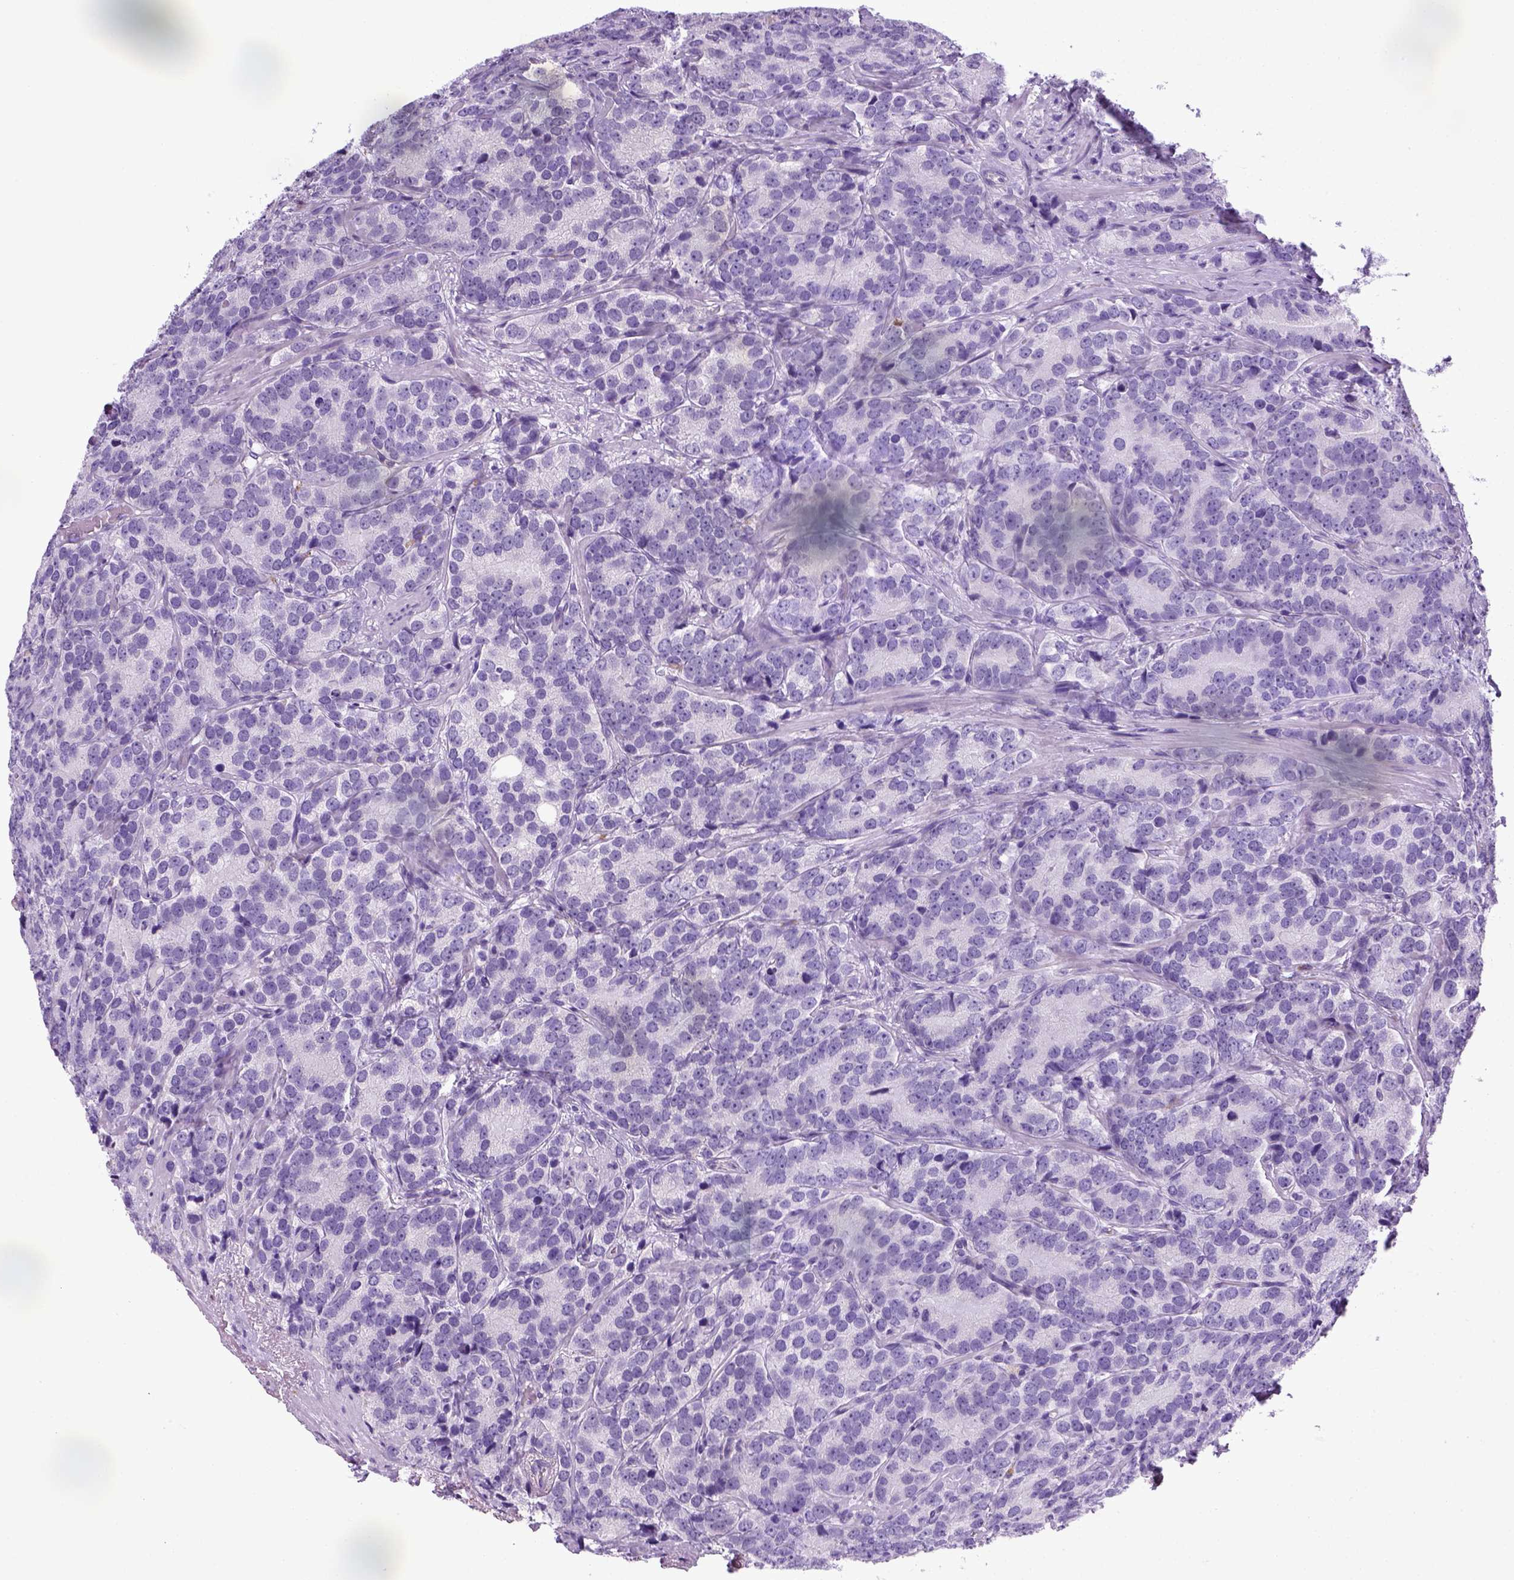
{"staining": {"intensity": "negative", "quantity": "none", "location": "none"}, "tissue": "prostate cancer", "cell_type": "Tumor cells", "image_type": "cancer", "snomed": [{"axis": "morphology", "description": "Adenocarcinoma, NOS"}, {"axis": "topography", "description": "Prostate"}], "caption": "This is an immunohistochemistry (IHC) histopathology image of human prostate adenocarcinoma. There is no expression in tumor cells.", "gene": "KRT71", "patient": {"sex": "male", "age": 71}}